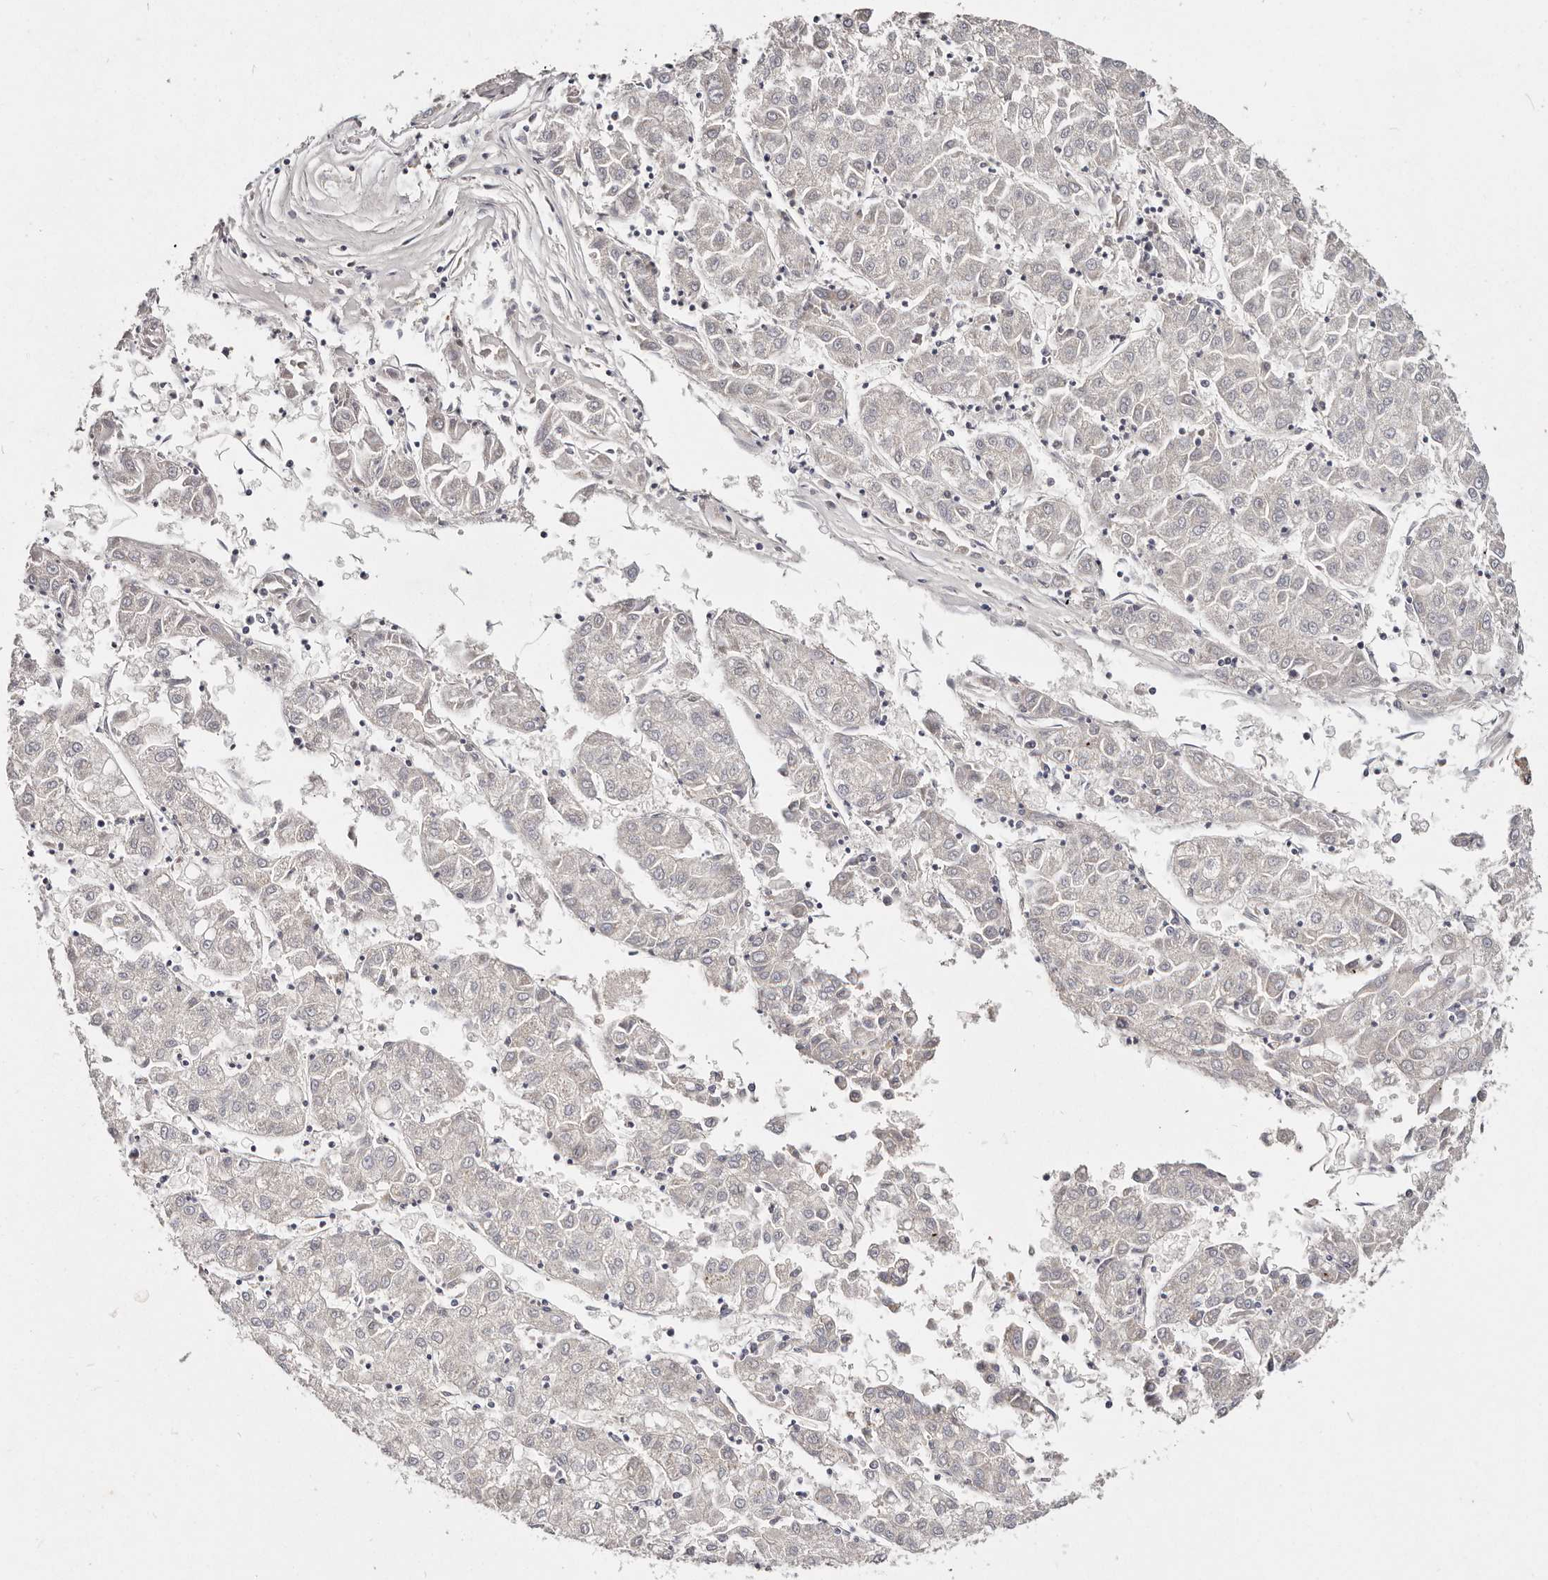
{"staining": {"intensity": "negative", "quantity": "none", "location": "none"}, "tissue": "liver cancer", "cell_type": "Tumor cells", "image_type": "cancer", "snomed": [{"axis": "morphology", "description": "Carcinoma, Hepatocellular, NOS"}, {"axis": "topography", "description": "Liver"}], "caption": "DAB (3,3'-diaminobenzidine) immunohistochemical staining of liver hepatocellular carcinoma demonstrates no significant expression in tumor cells.", "gene": "VIPAS39", "patient": {"sex": "male", "age": 72}}